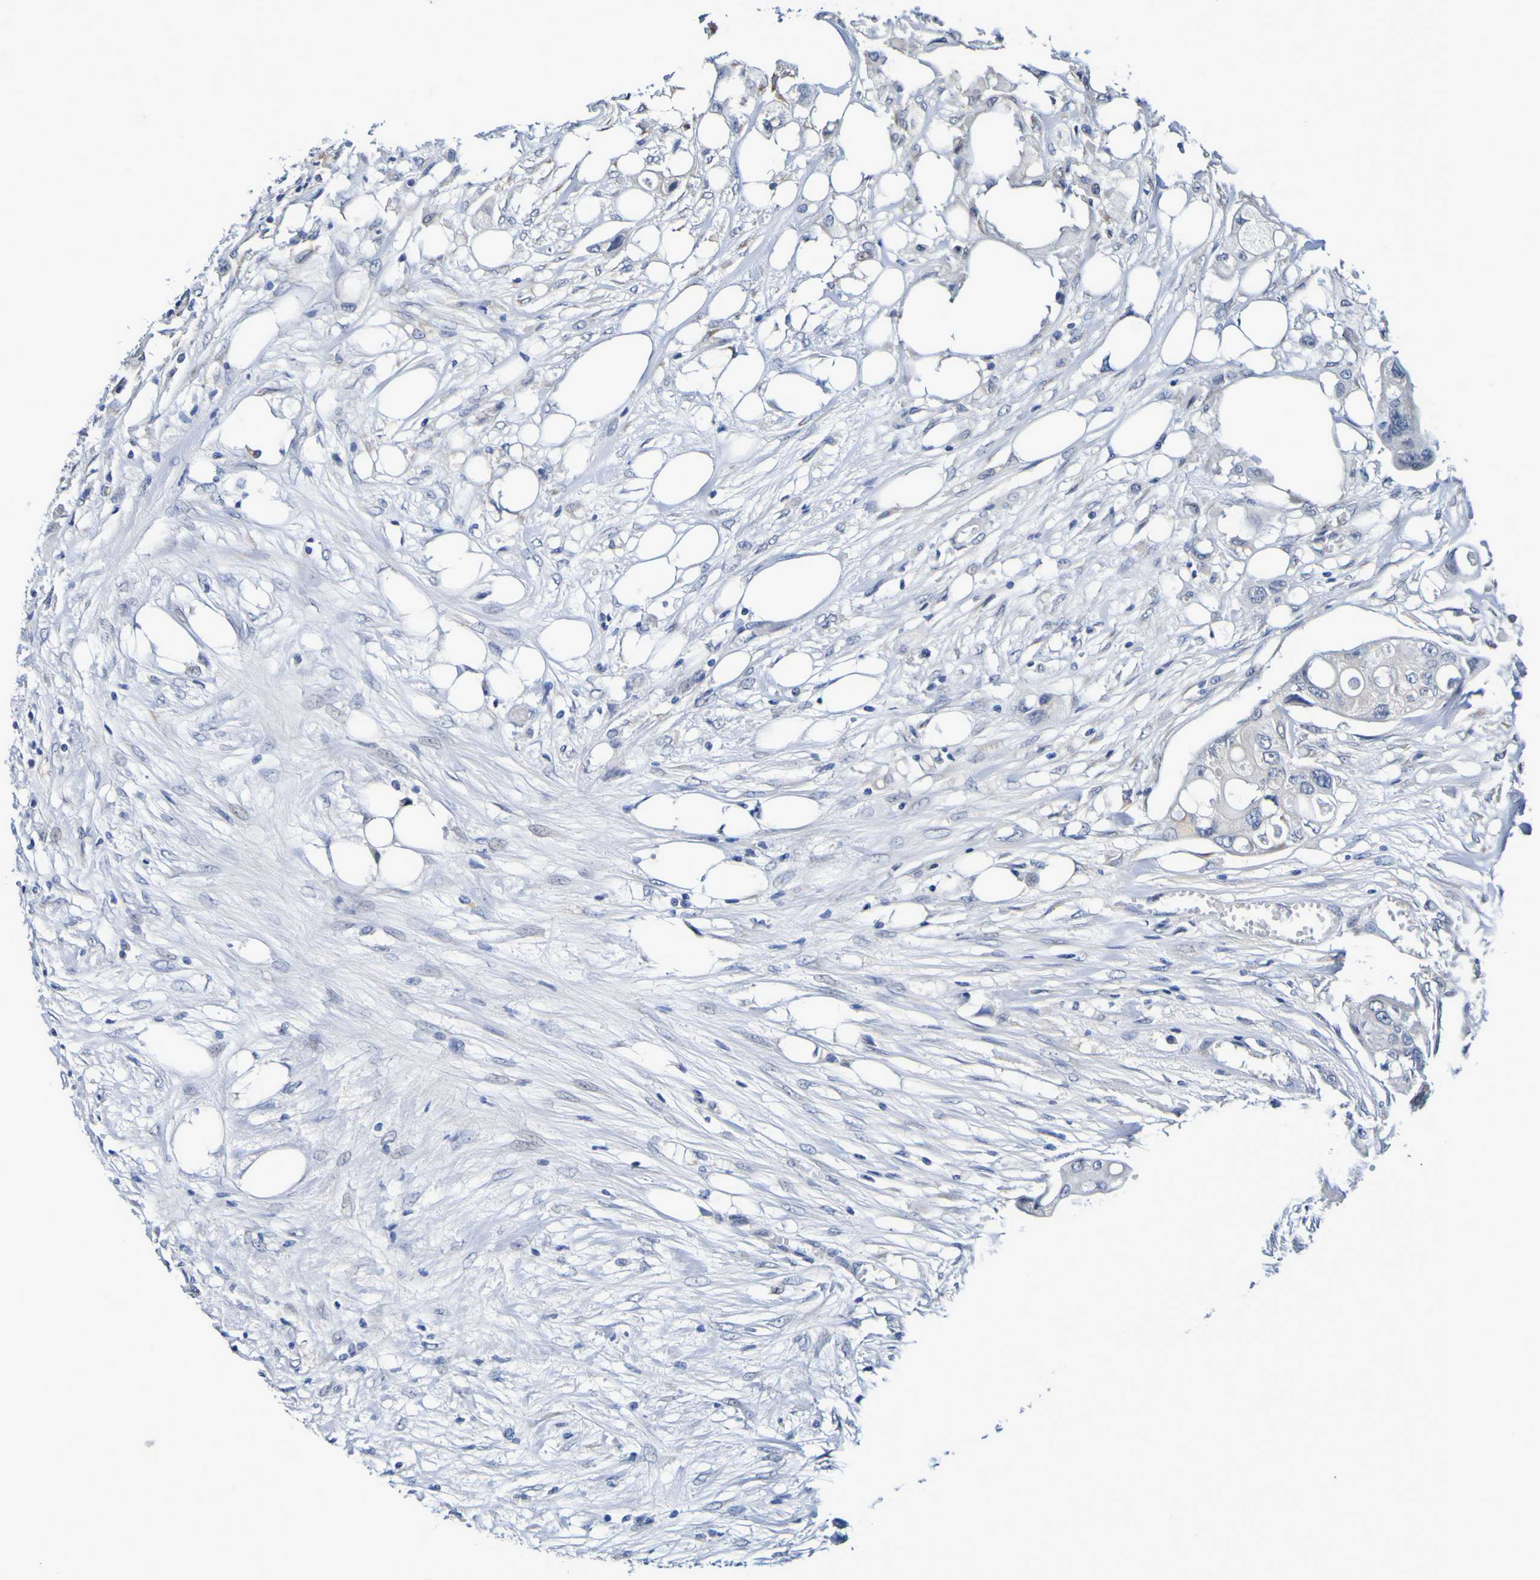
{"staining": {"intensity": "negative", "quantity": "none", "location": "none"}, "tissue": "colorectal cancer", "cell_type": "Tumor cells", "image_type": "cancer", "snomed": [{"axis": "morphology", "description": "Adenocarcinoma, NOS"}, {"axis": "topography", "description": "Colon"}], "caption": "A high-resolution image shows IHC staining of adenocarcinoma (colorectal), which shows no significant positivity in tumor cells.", "gene": "VMA21", "patient": {"sex": "female", "age": 57}}